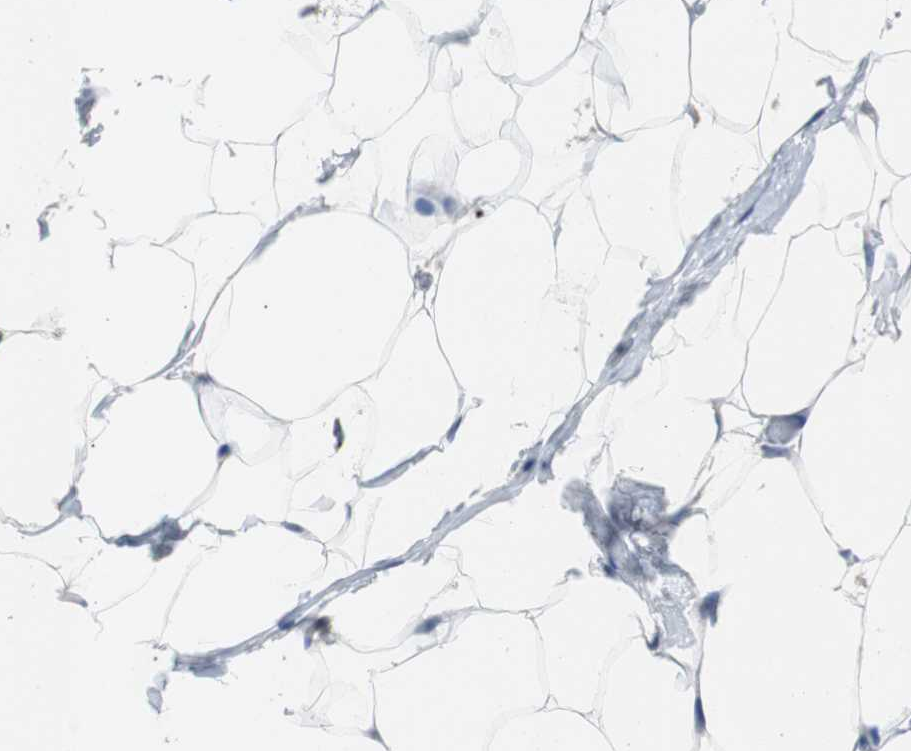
{"staining": {"intensity": "negative", "quantity": "none", "location": "none"}, "tissue": "adipose tissue", "cell_type": "Adipocytes", "image_type": "normal", "snomed": [{"axis": "morphology", "description": "Normal tissue, NOS"}, {"axis": "topography", "description": "Breast"}, {"axis": "topography", "description": "Adipose tissue"}], "caption": "The immunohistochemistry (IHC) micrograph has no significant expression in adipocytes of adipose tissue. Brightfield microscopy of immunohistochemistry stained with DAB (3,3'-diaminobenzidine) (brown) and hematoxylin (blue), captured at high magnification.", "gene": "PITRM1", "patient": {"sex": "female", "age": 25}}